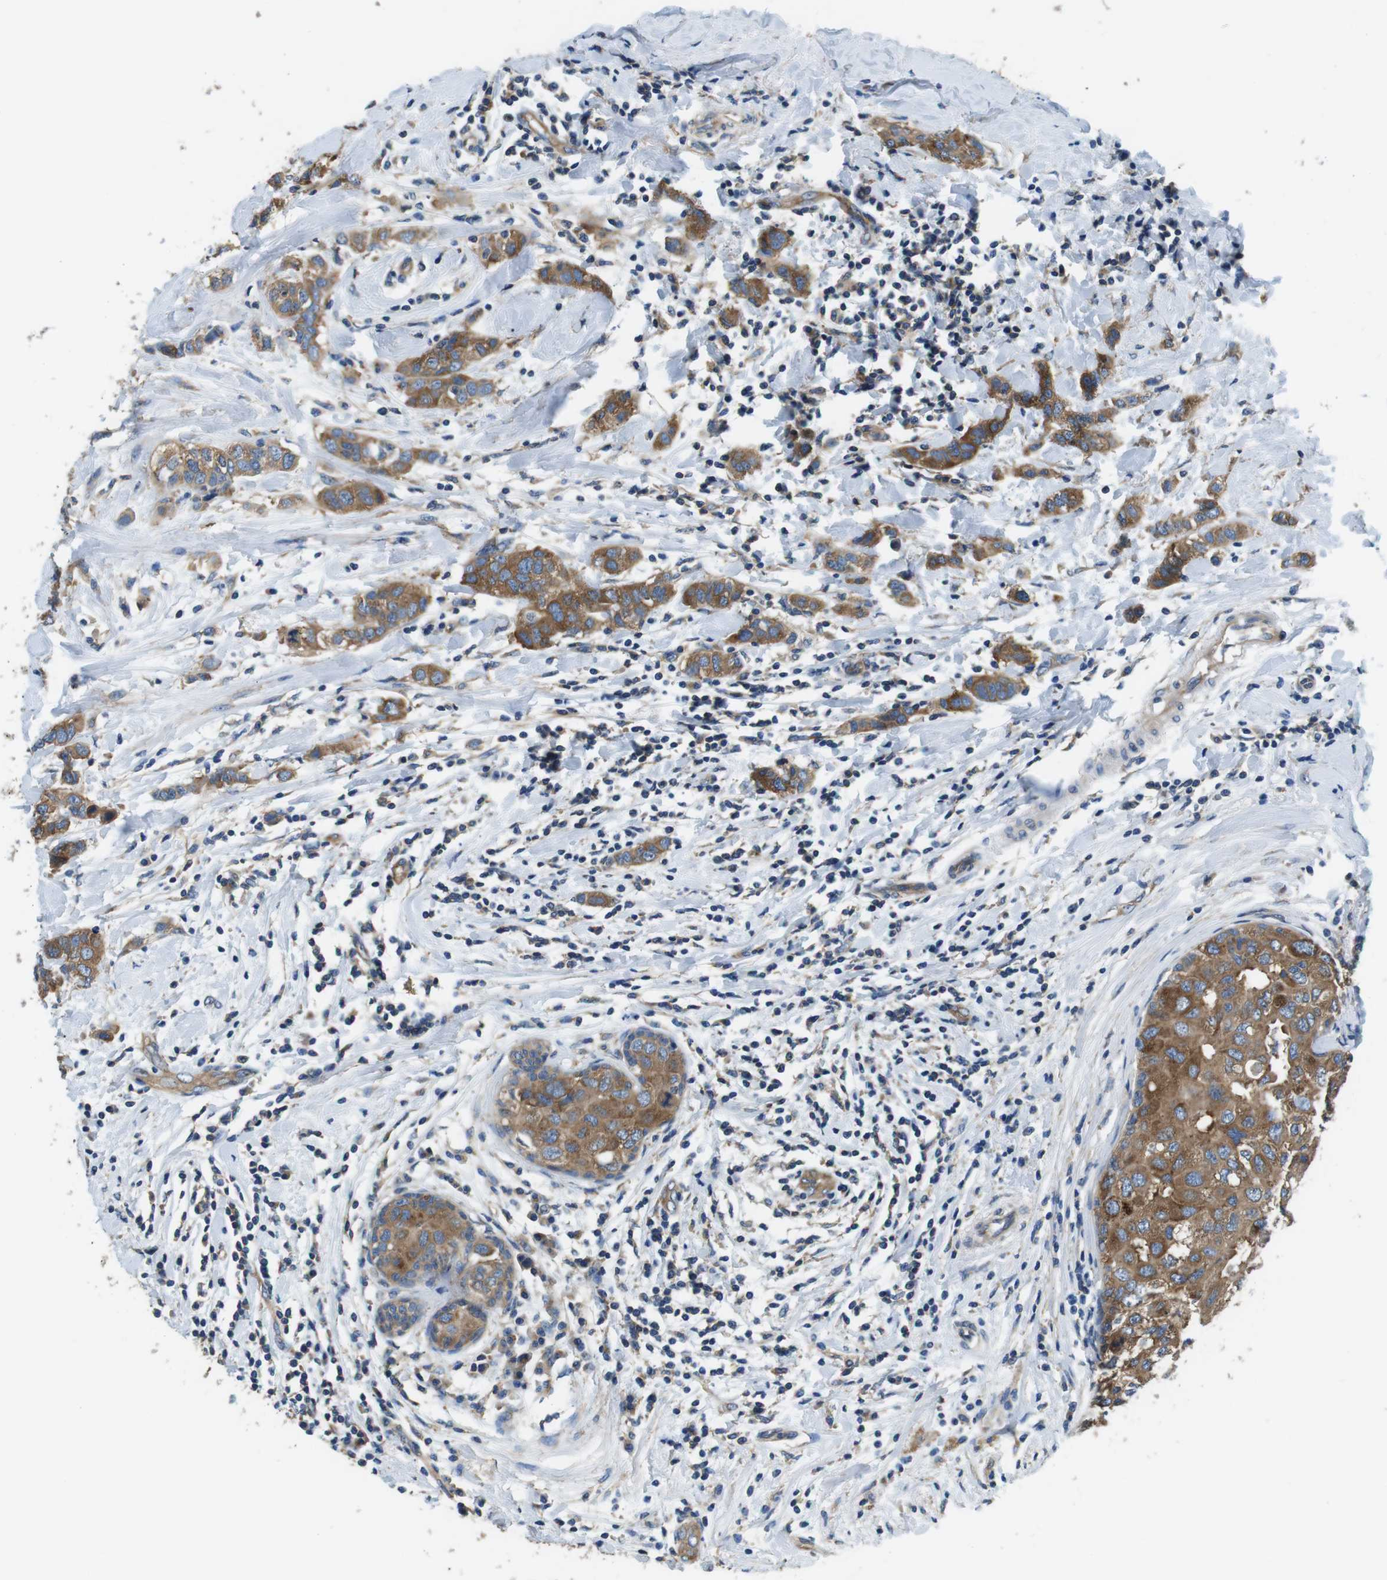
{"staining": {"intensity": "moderate", "quantity": ">75%", "location": "cytoplasmic/membranous"}, "tissue": "breast cancer", "cell_type": "Tumor cells", "image_type": "cancer", "snomed": [{"axis": "morphology", "description": "Duct carcinoma"}, {"axis": "topography", "description": "Breast"}], "caption": "Immunohistochemistry micrograph of neoplastic tissue: human infiltrating ductal carcinoma (breast) stained using IHC reveals medium levels of moderate protein expression localized specifically in the cytoplasmic/membranous of tumor cells, appearing as a cytoplasmic/membranous brown color.", "gene": "DENND4C", "patient": {"sex": "female", "age": 50}}